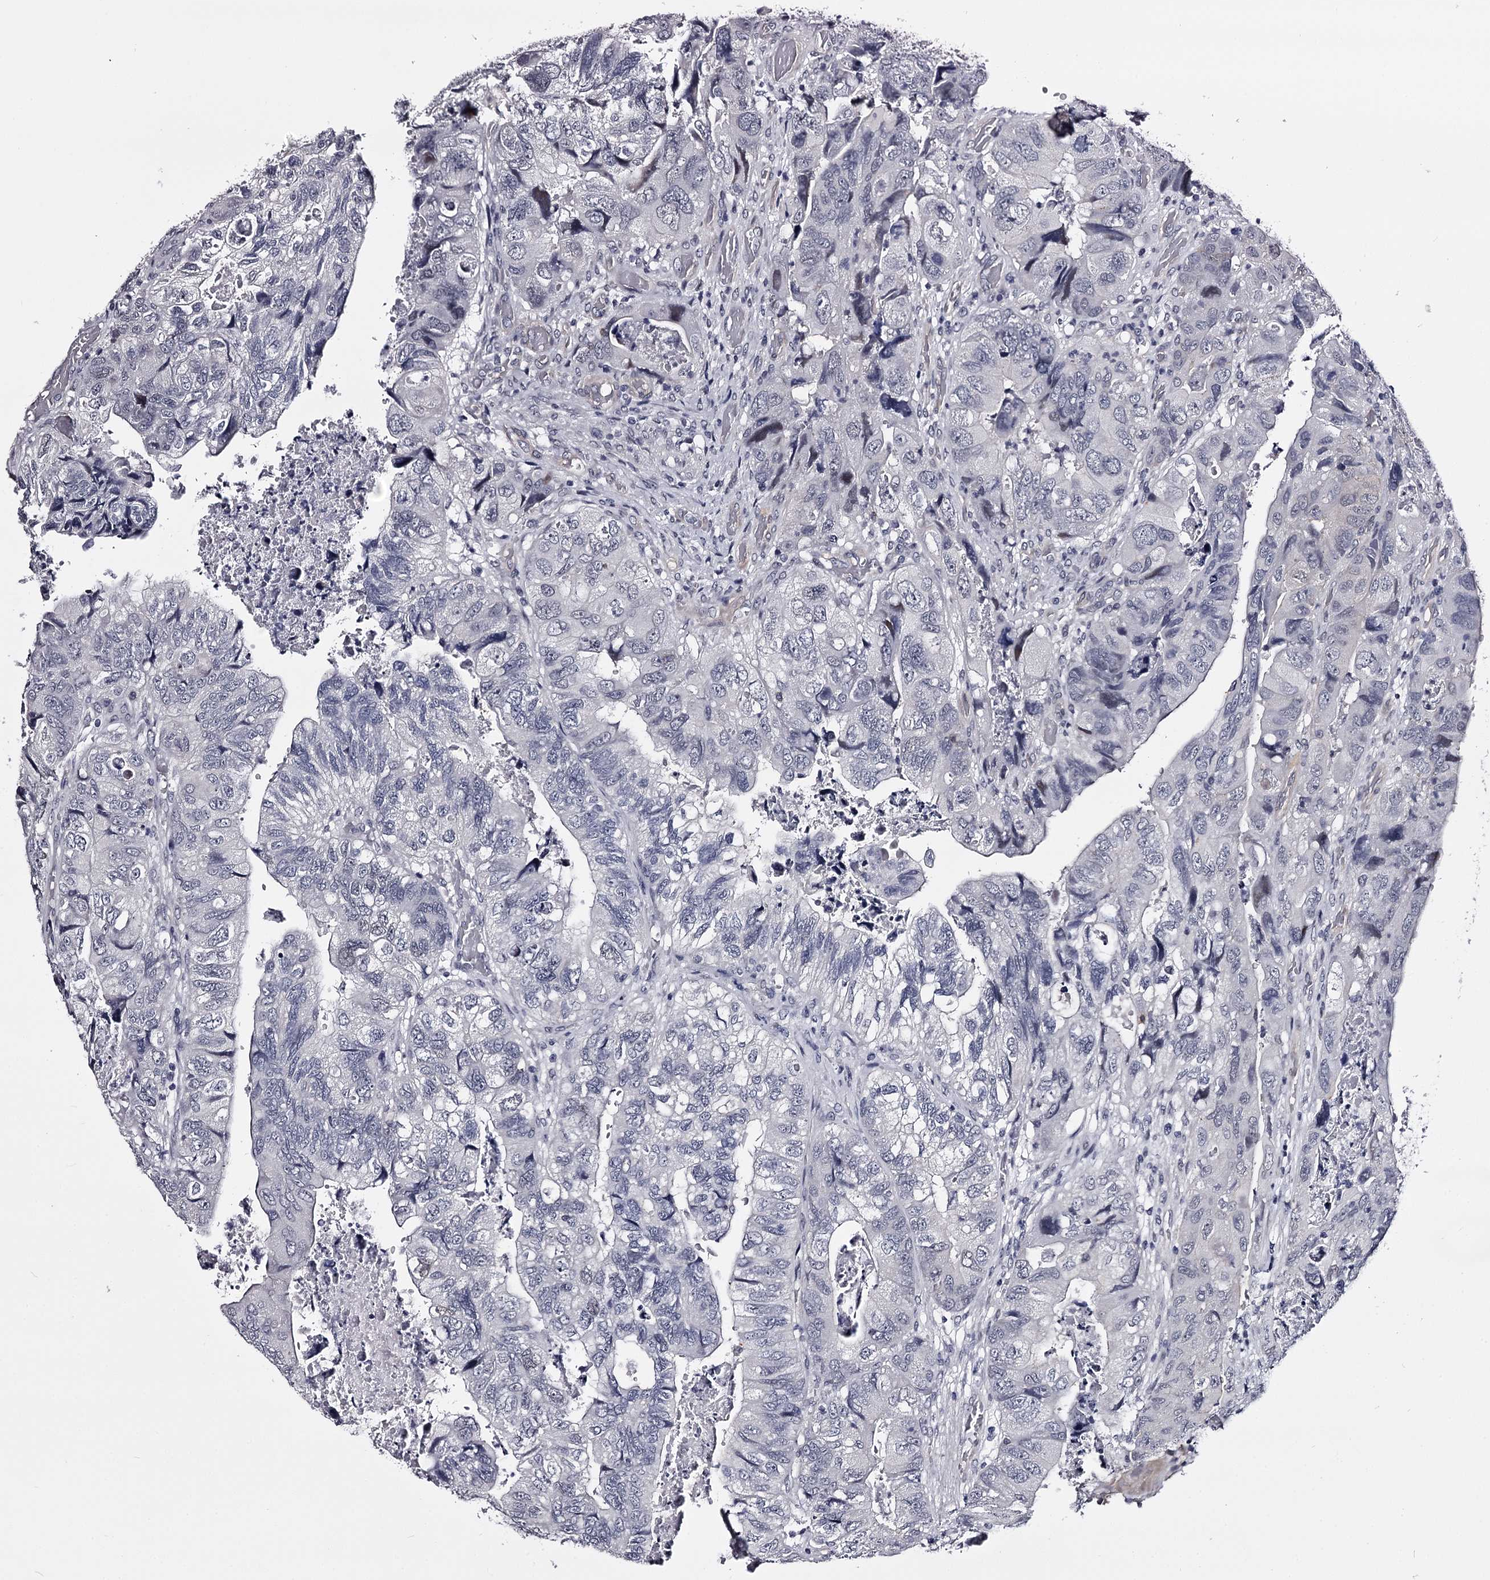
{"staining": {"intensity": "negative", "quantity": "none", "location": "none"}, "tissue": "colorectal cancer", "cell_type": "Tumor cells", "image_type": "cancer", "snomed": [{"axis": "morphology", "description": "Adenocarcinoma, NOS"}, {"axis": "topography", "description": "Rectum"}], "caption": "High magnification brightfield microscopy of adenocarcinoma (colorectal) stained with DAB (3,3'-diaminobenzidine) (brown) and counterstained with hematoxylin (blue): tumor cells show no significant positivity.", "gene": "OVOL2", "patient": {"sex": "male", "age": 63}}